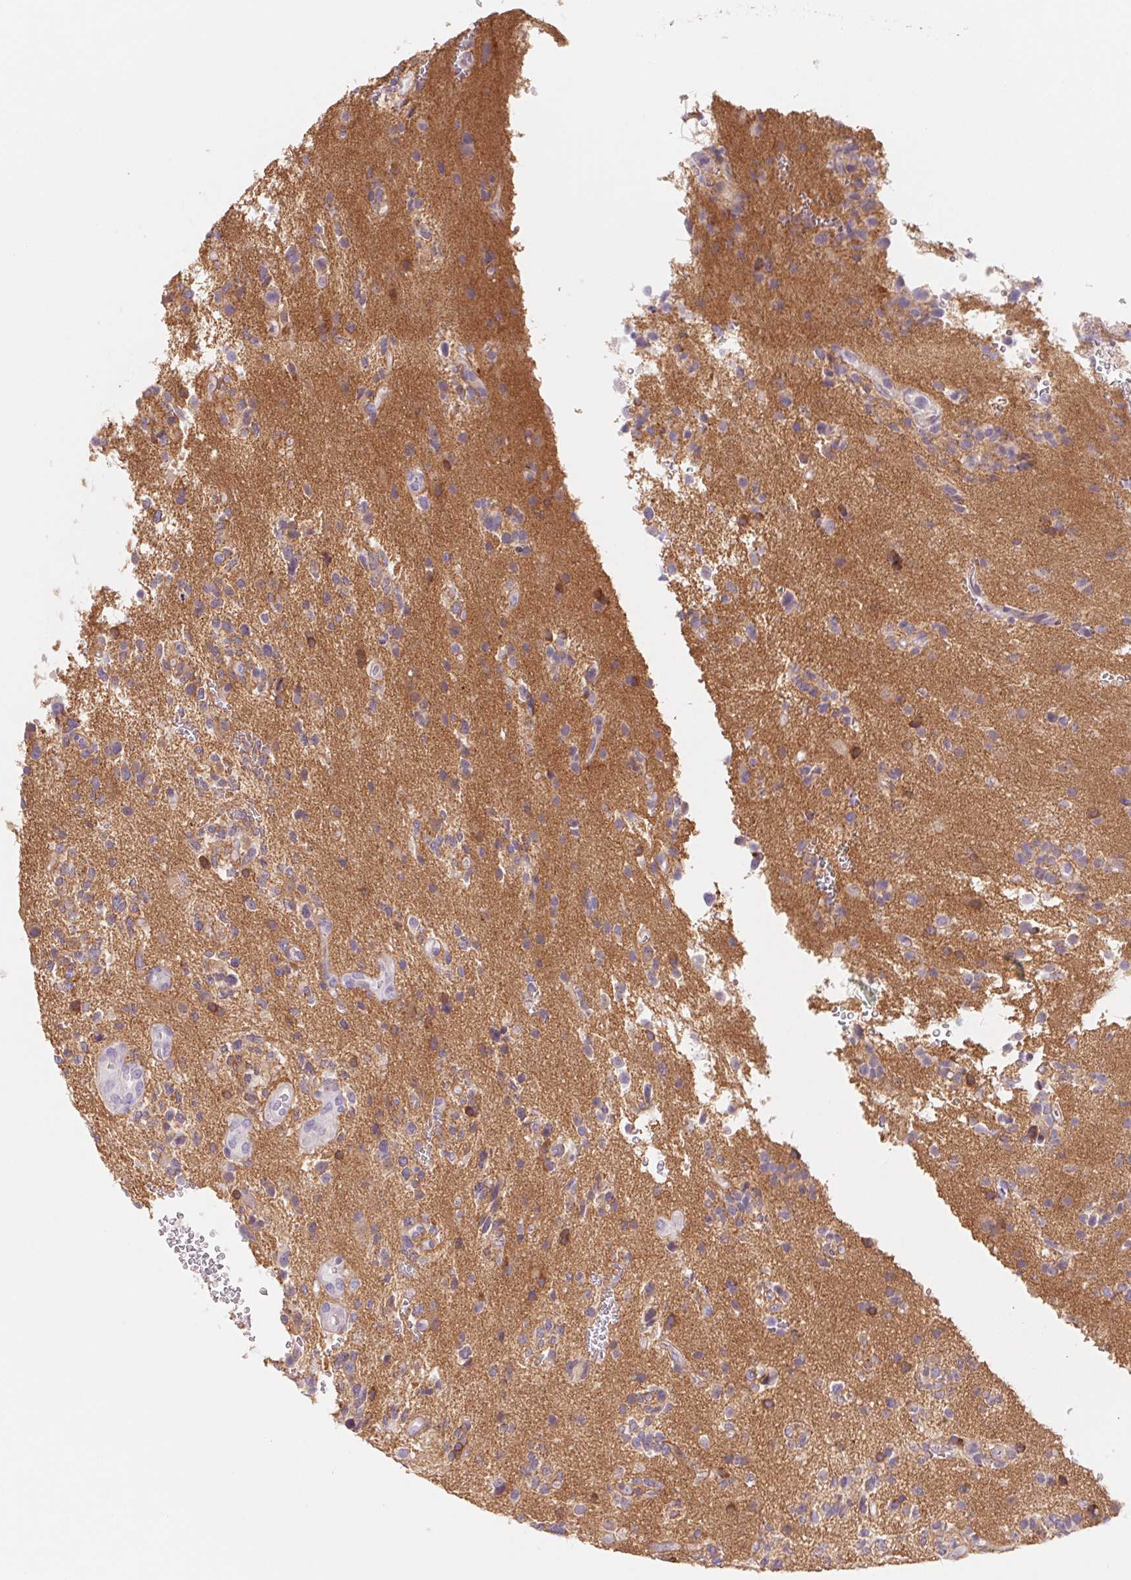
{"staining": {"intensity": "weak", "quantity": "<25%", "location": "cytoplasmic/membranous"}, "tissue": "glioma", "cell_type": "Tumor cells", "image_type": "cancer", "snomed": [{"axis": "morphology", "description": "Glioma, malignant, High grade"}, {"axis": "topography", "description": "Brain"}], "caption": "DAB immunohistochemical staining of high-grade glioma (malignant) demonstrates no significant staining in tumor cells. (DAB (3,3'-diaminobenzidine) immunohistochemistry (IHC) with hematoxylin counter stain).", "gene": "CTNND2", "patient": {"sex": "female", "age": 71}}